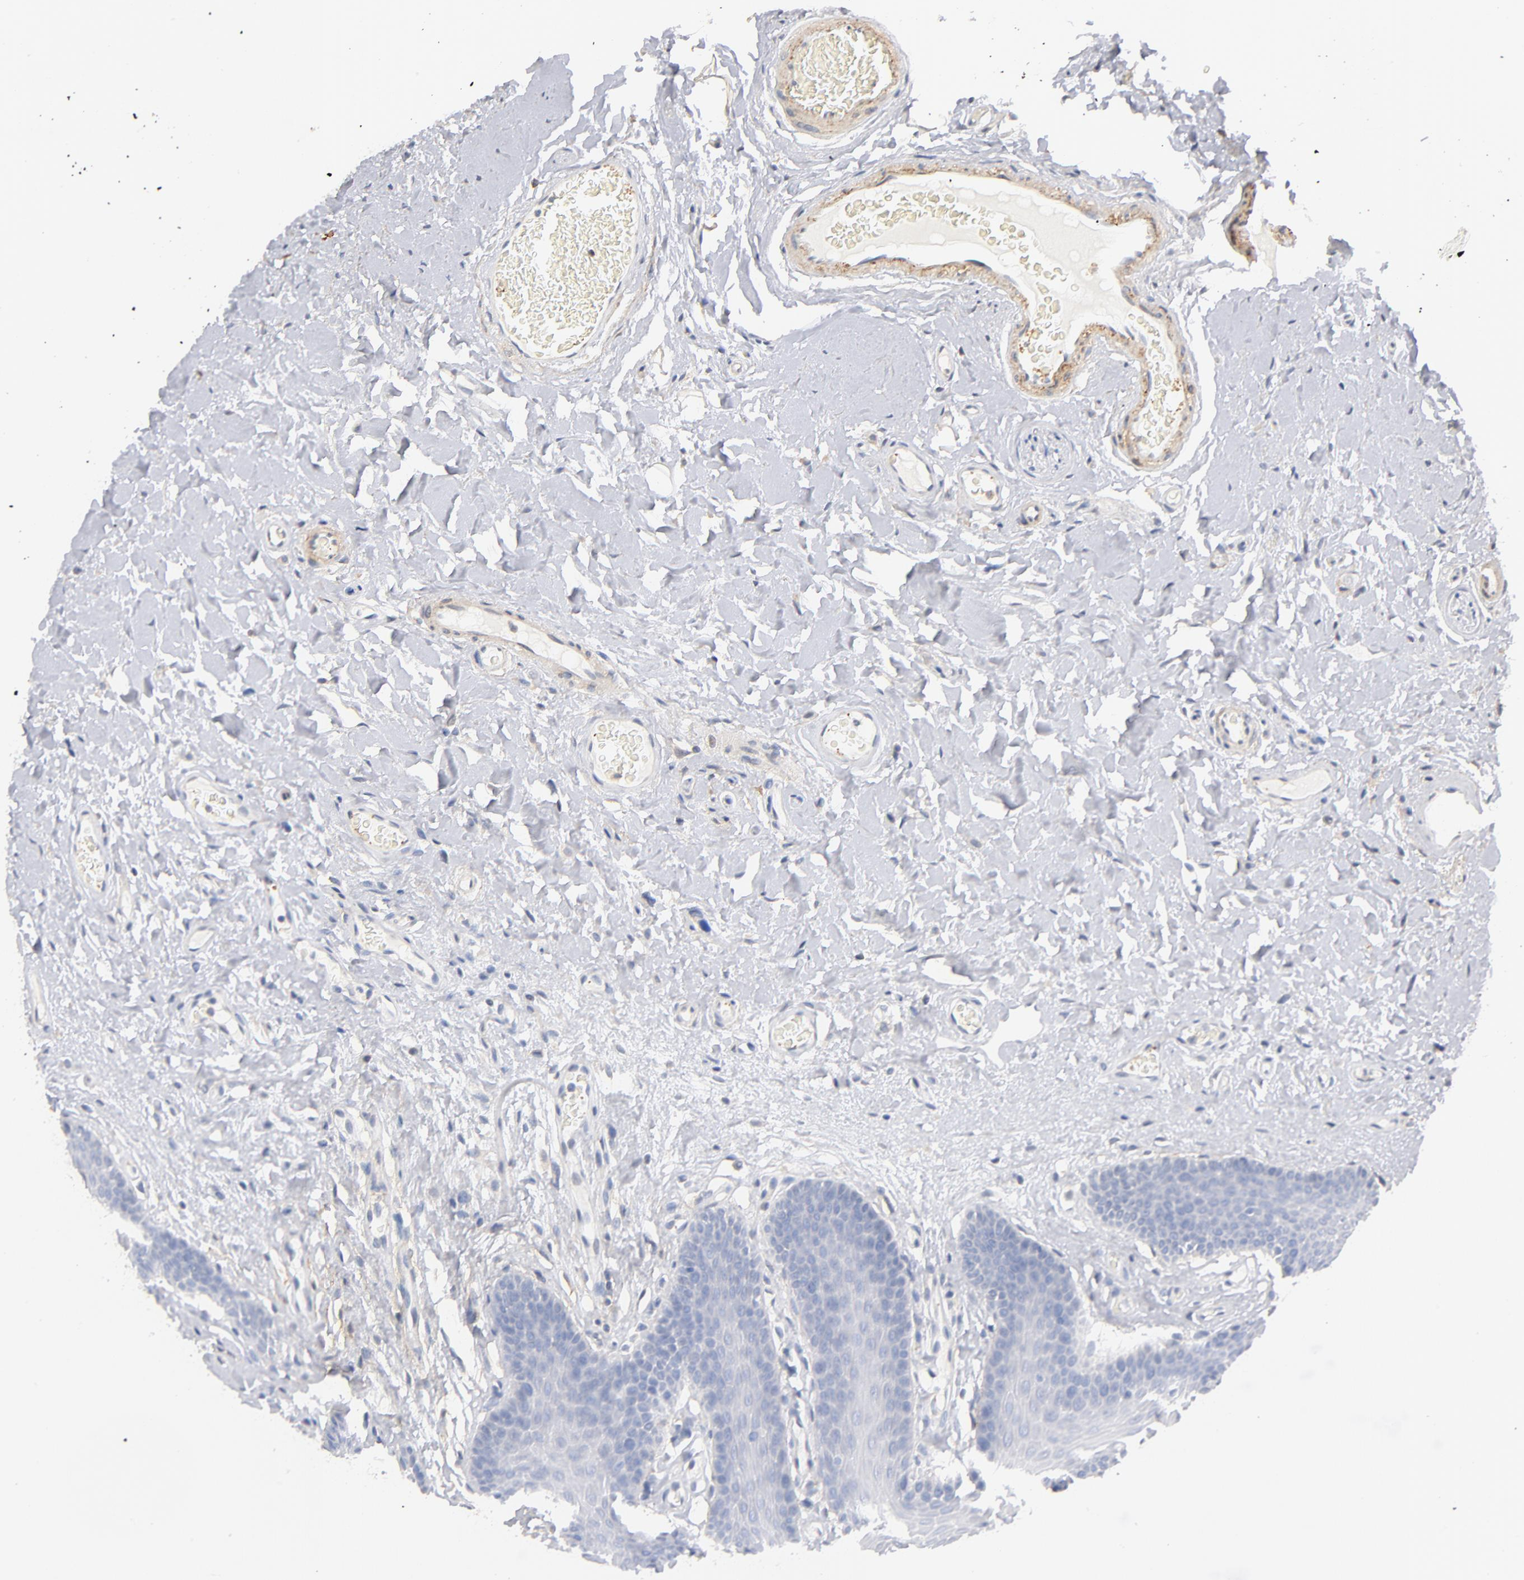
{"staining": {"intensity": "negative", "quantity": "none", "location": "none"}, "tissue": "oral mucosa", "cell_type": "Squamous epithelial cells", "image_type": "normal", "snomed": [{"axis": "morphology", "description": "Normal tissue, NOS"}, {"axis": "morphology", "description": "Squamous cell carcinoma, NOS"}, {"axis": "topography", "description": "Skeletal muscle"}, {"axis": "topography", "description": "Oral tissue"}, {"axis": "topography", "description": "Head-Neck"}], "caption": "An immunohistochemistry (IHC) histopathology image of benign oral mucosa is shown. There is no staining in squamous epithelial cells of oral mucosa. The staining is performed using DAB (3,3'-diaminobenzidine) brown chromogen with nuclei counter-stained in using hematoxylin.", "gene": "ITGA8", "patient": {"sex": "male", "age": 71}}